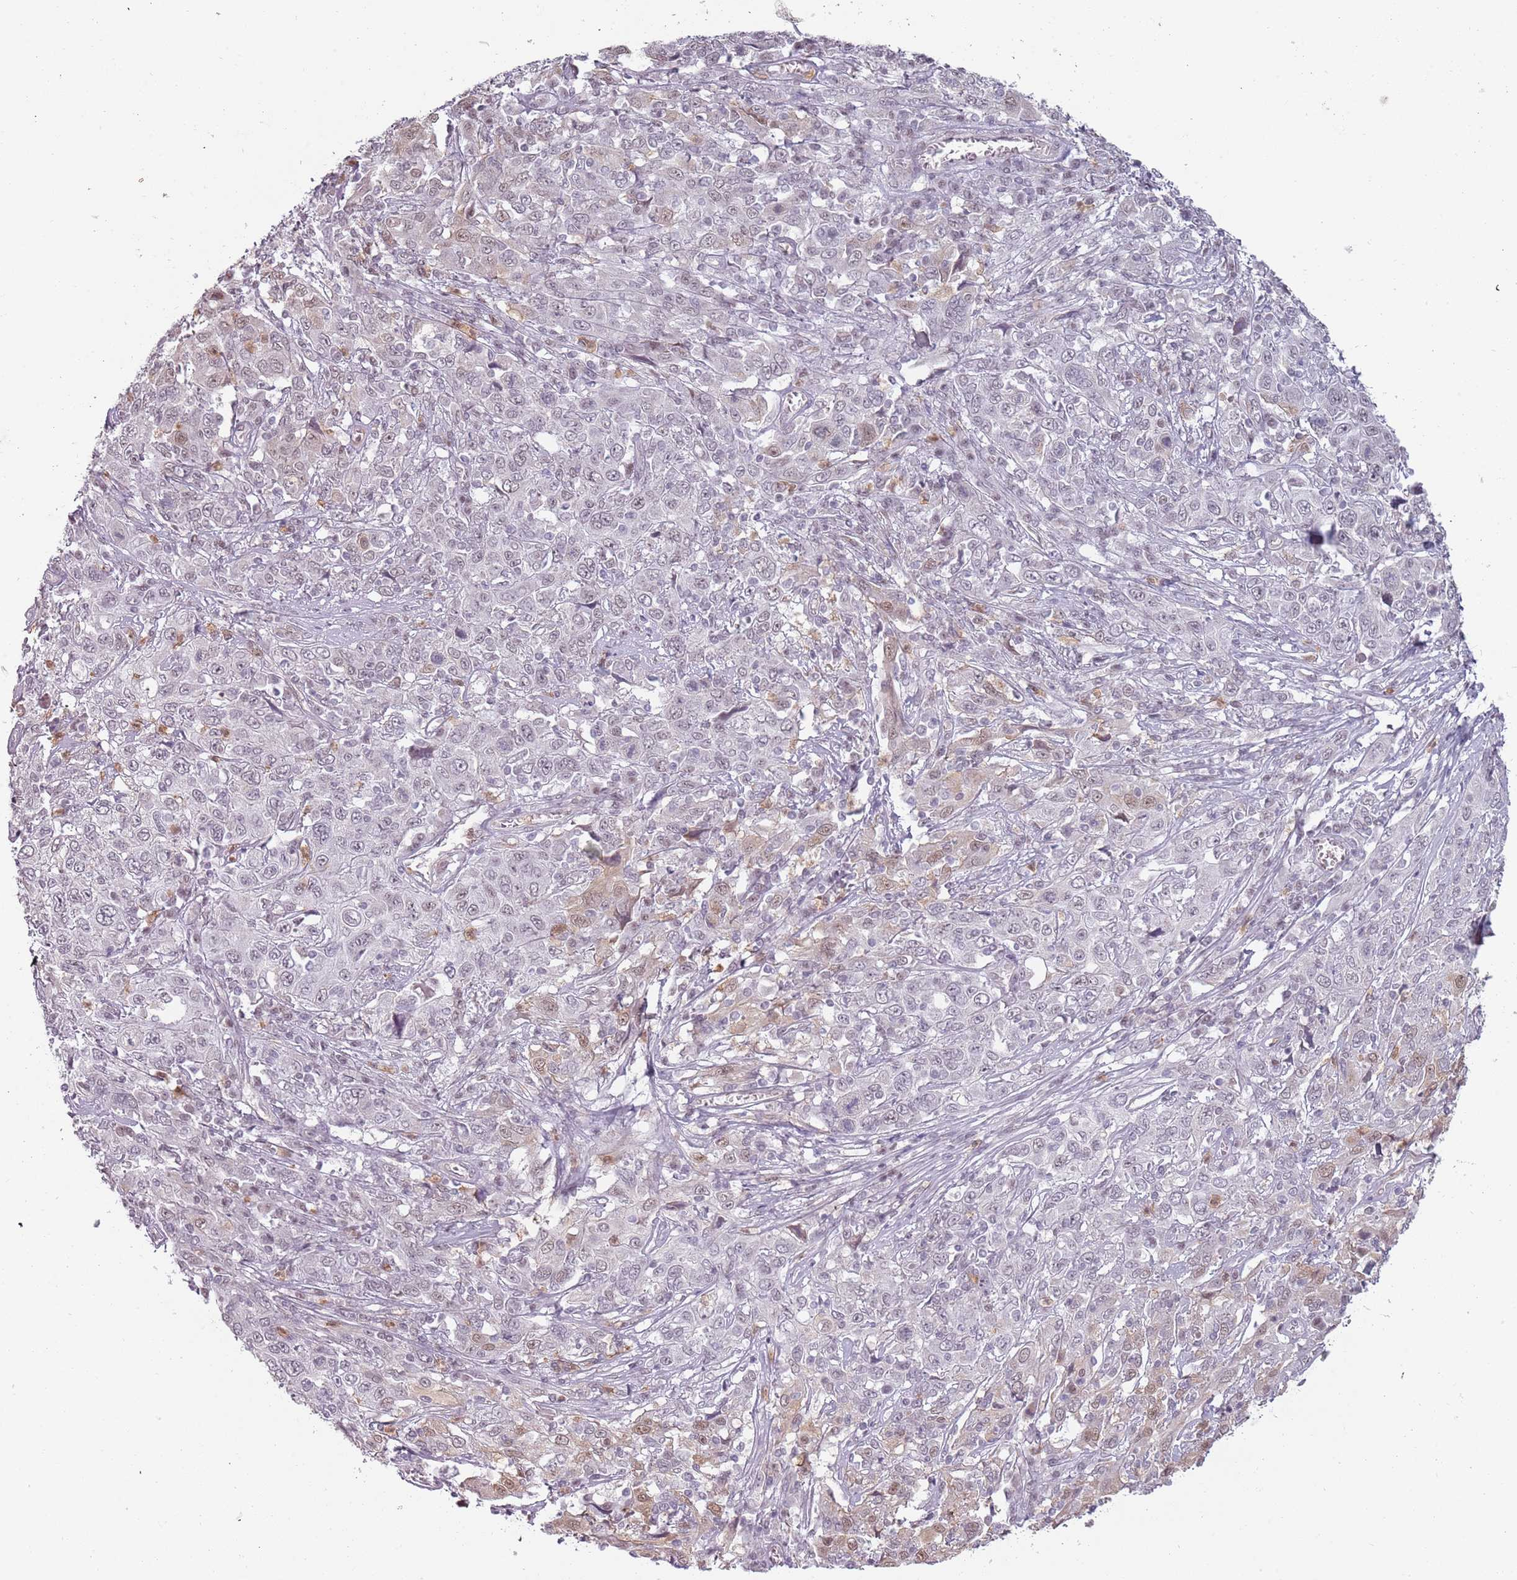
{"staining": {"intensity": "negative", "quantity": "none", "location": "none"}, "tissue": "cervical cancer", "cell_type": "Tumor cells", "image_type": "cancer", "snomed": [{"axis": "morphology", "description": "Squamous cell carcinoma, NOS"}, {"axis": "topography", "description": "Cervix"}], "caption": "The immunohistochemistry photomicrograph has no significant positivity in tumor cells of cervical cancer (squamous cell carcinoma) tissue. The staining is performed using DAB (3,3'-diaminobenzidine) brown chromogen with nuclei counter-stained in using hematoxylin.", "gene": "REXO4", "patient": {"sex": "female", "age": 46}}